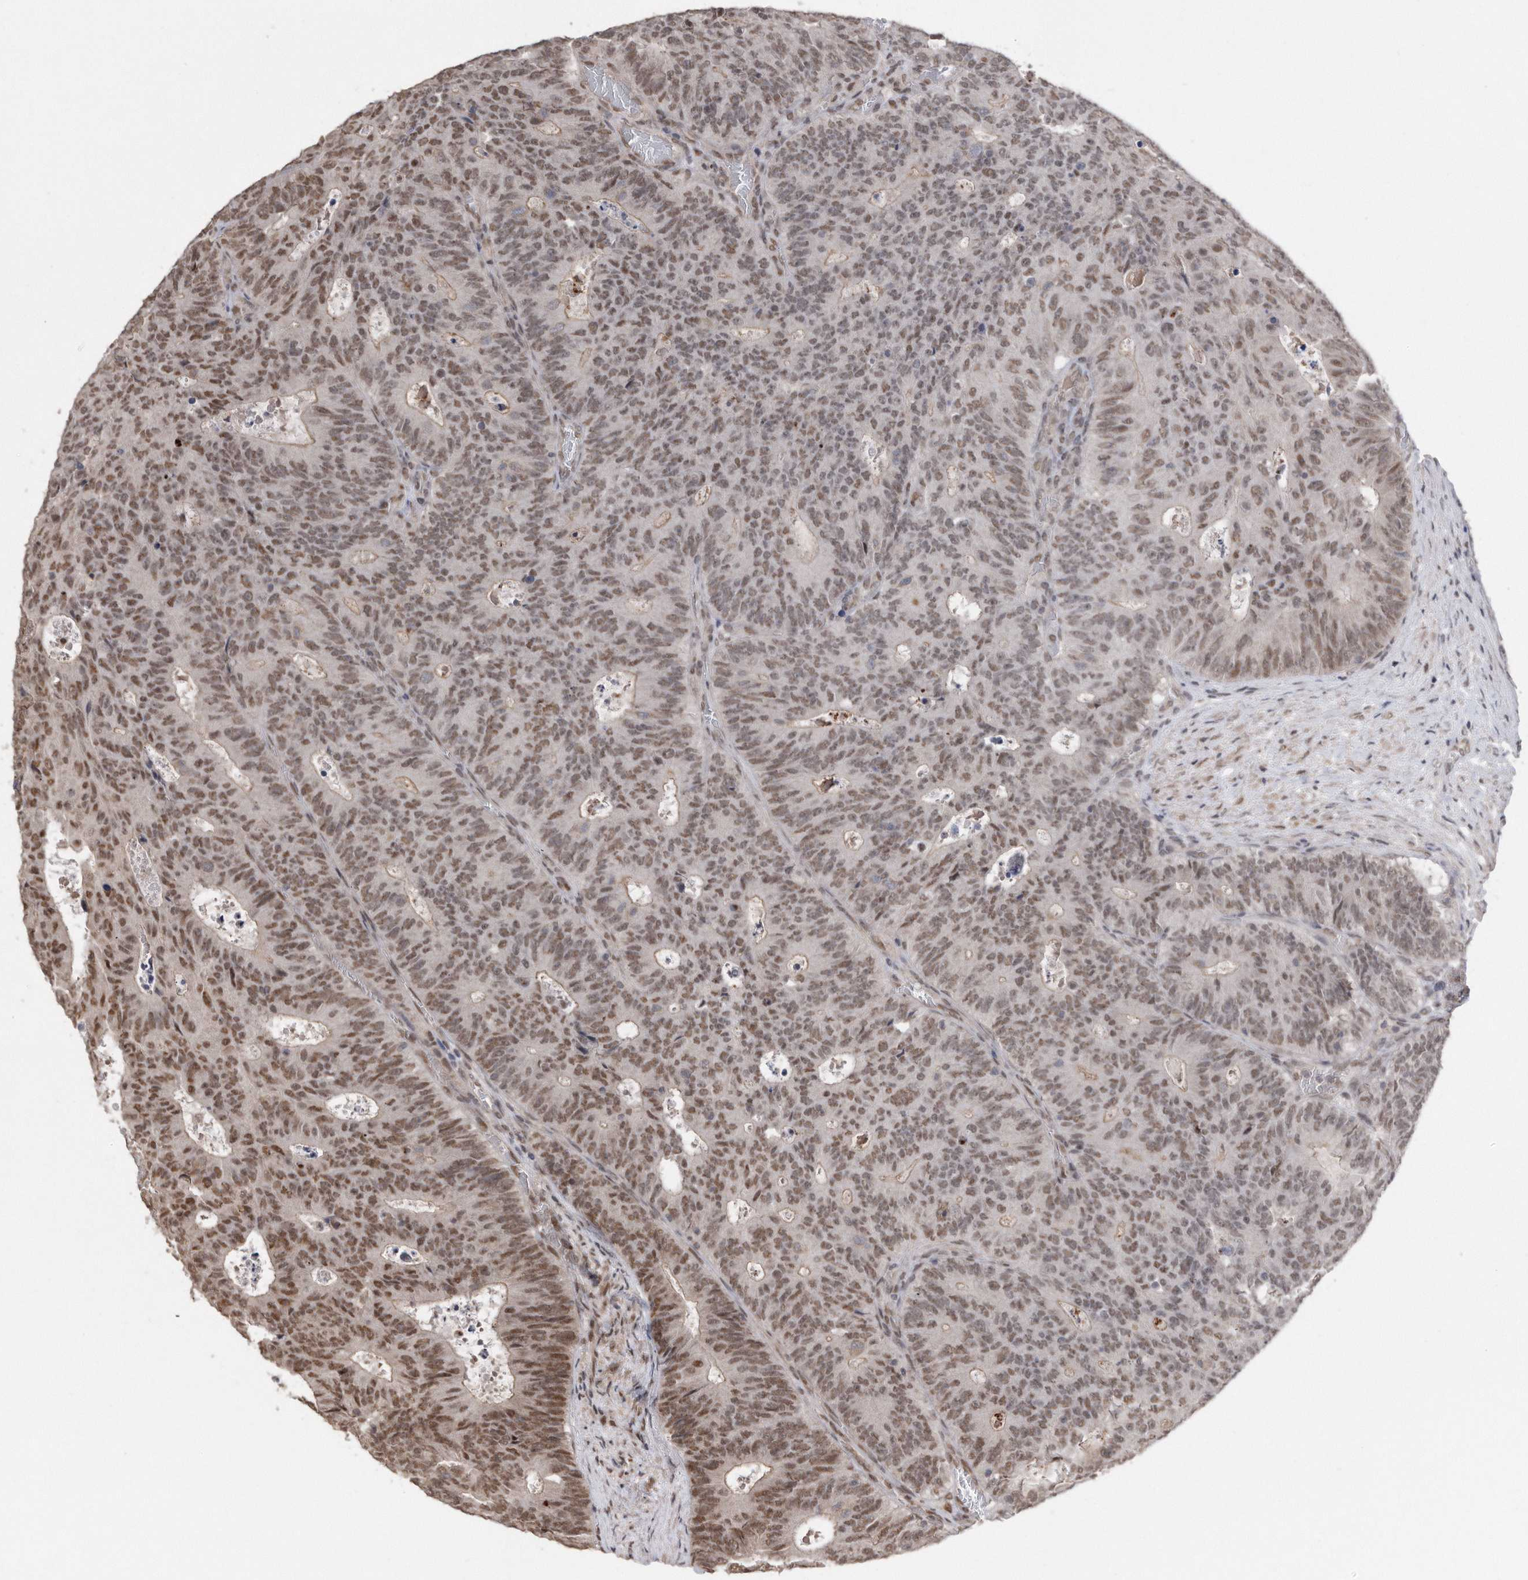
{"staining": {"intensity": "moderate", "quantity": ">75%", "location": "nuclear"}, "tissue": "colorectal cancer", "cell_type": "Tumor cells", "image_type": "cancer", "snomed": [{"axis": "morphology", "description": "Adenocarcinoma, NOS"}, {"axis": "topography", "description": "Colon"}], "caption": "An IHC photomicrograph of neoplastic tissue is shown. Protein staining in brown labels moderate nuclear positivity in adenocarcinoma (colorectal) within tumor cells.", "gene": "TDRD3", "patient": {"sex": "male", "age": 87}}